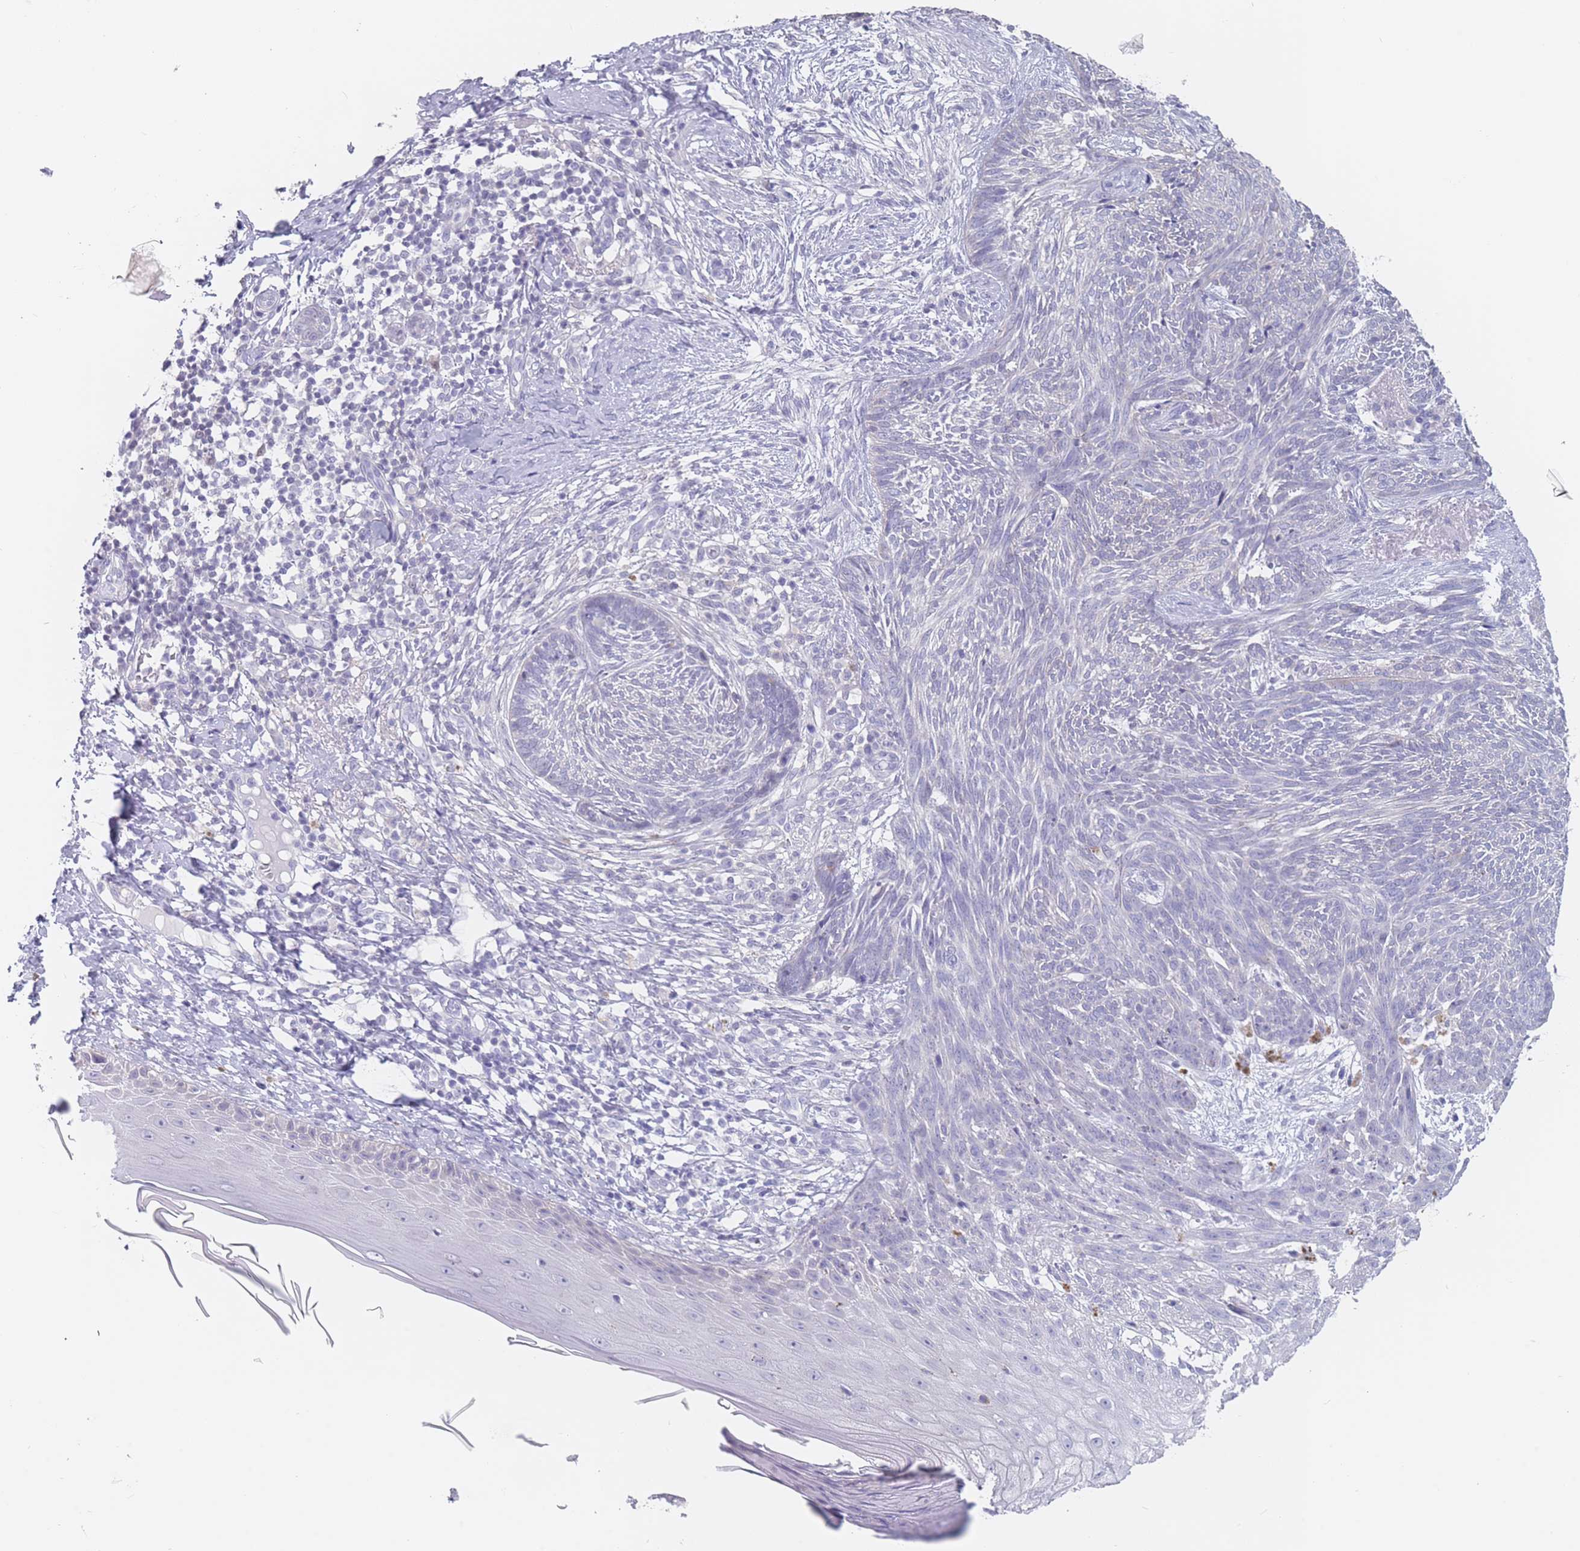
{"staining": {"intensity": "negative", "quantity": "none", "location": "none"}, "tissue": "skin cancer", "cell_type": "Tumor cells", "image_type": "cancer", "snomed": [{"axis": "morphology", "description": "Basal cell carcinoma"}, {"axis": "topography", "description": "Skin"}], "caption": "There is no significant staining in tumor cells of skin basal cell carcinoma.", "gene": "CYP51A1", "patient": {"sex": "male", "age": 73}}